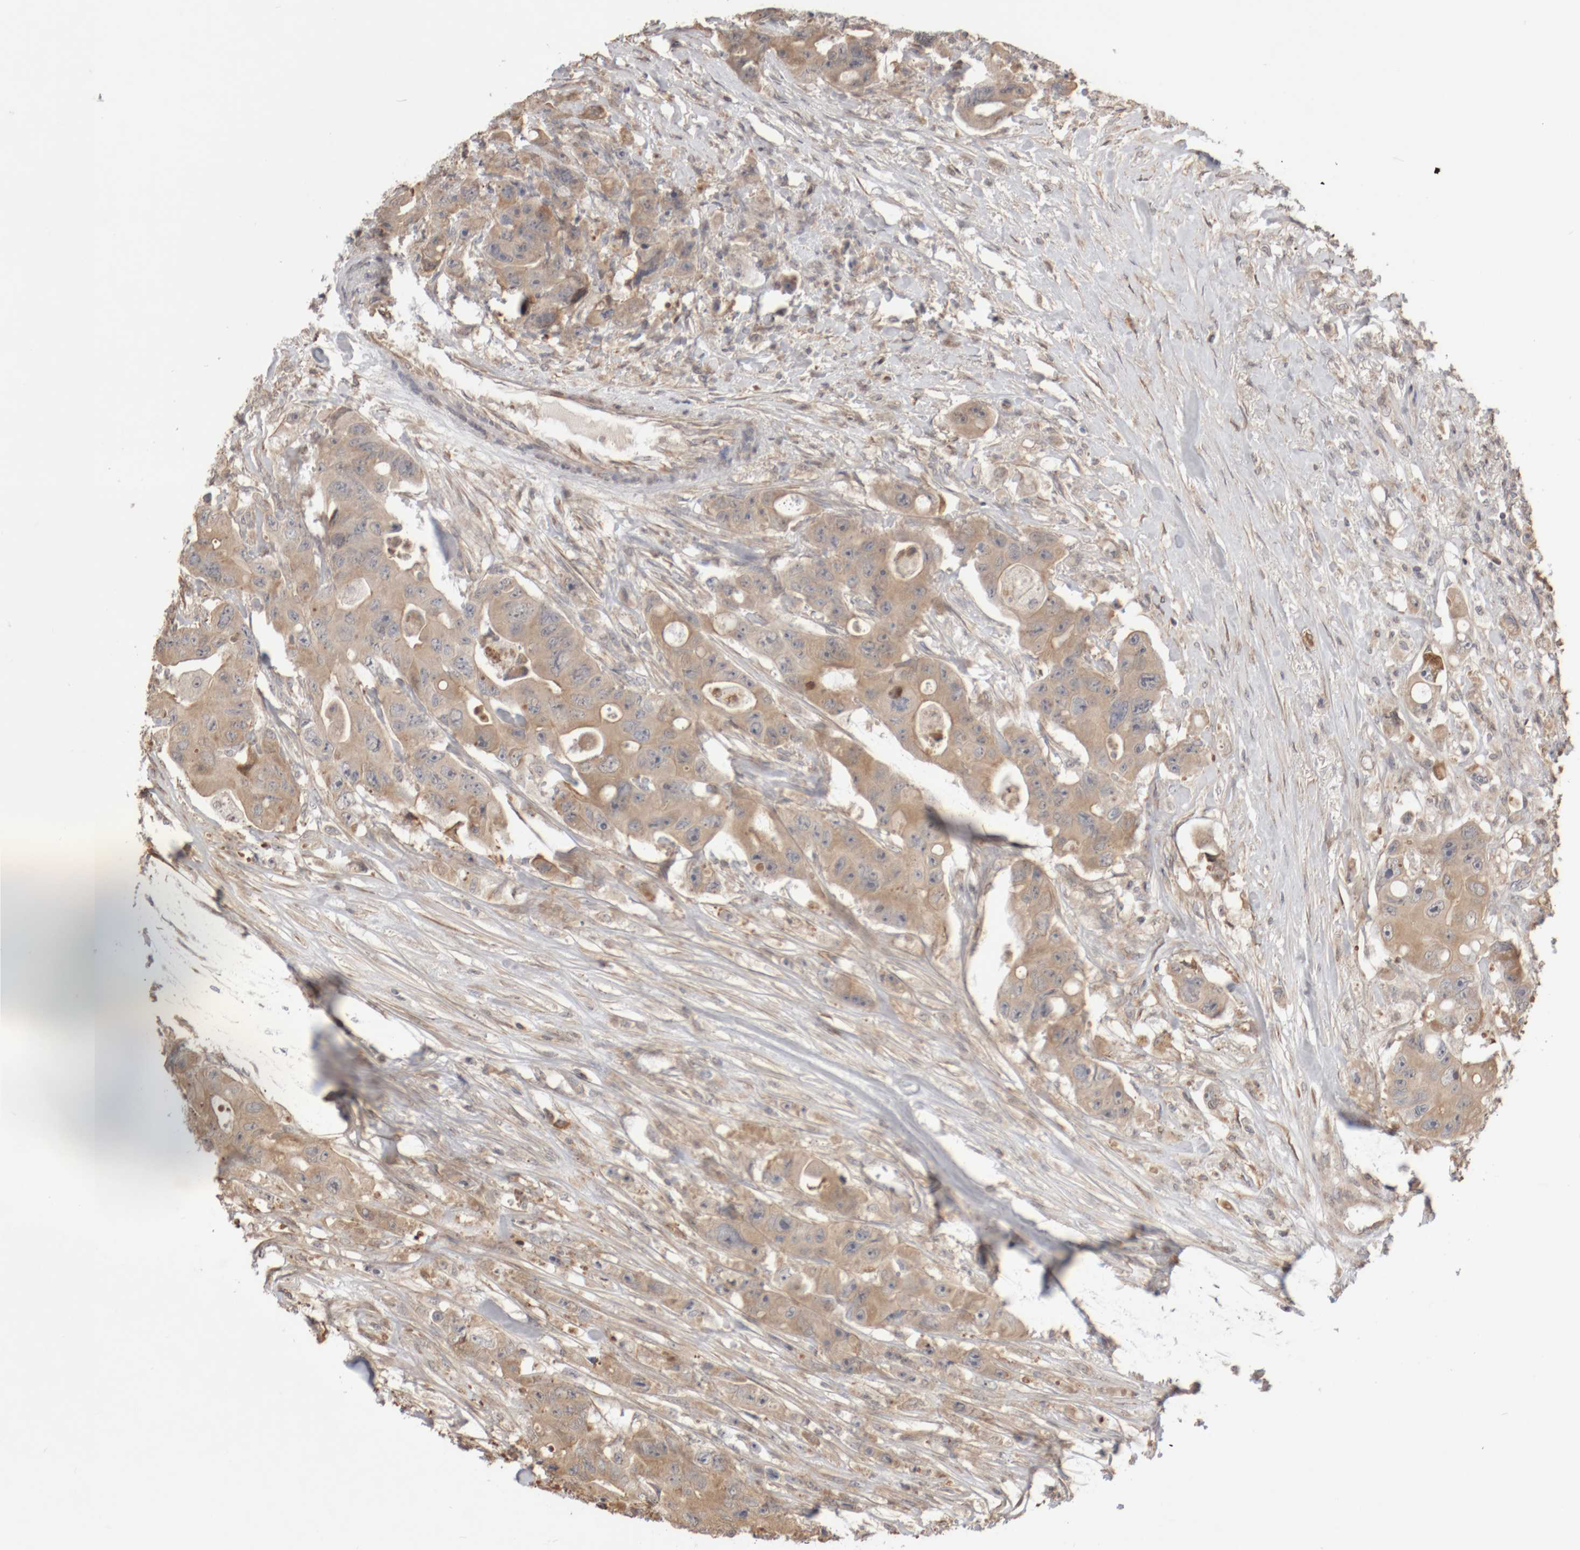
{"staining": {"intensity": "moderate", "quantity": ">75%", "location": "cytoplasmic/membranous"}, "tissue": "colorectal cancer", "cell_type": "Tumor cells", "image_type": "cancer", "snomed": [{"axis": "morphology", "description": "Adenocarcinoma, NOS"}, {"axis": "topography", "description": "Colon"}], "caption": "Brown immunohistochemical staining in colorectal adenocarcinoma shows moderate cytoplasmic/membranous positivity in about >75% of tumor cells.", "gene": "DPH7", "patient": {"sex": "female", "age": 46}}